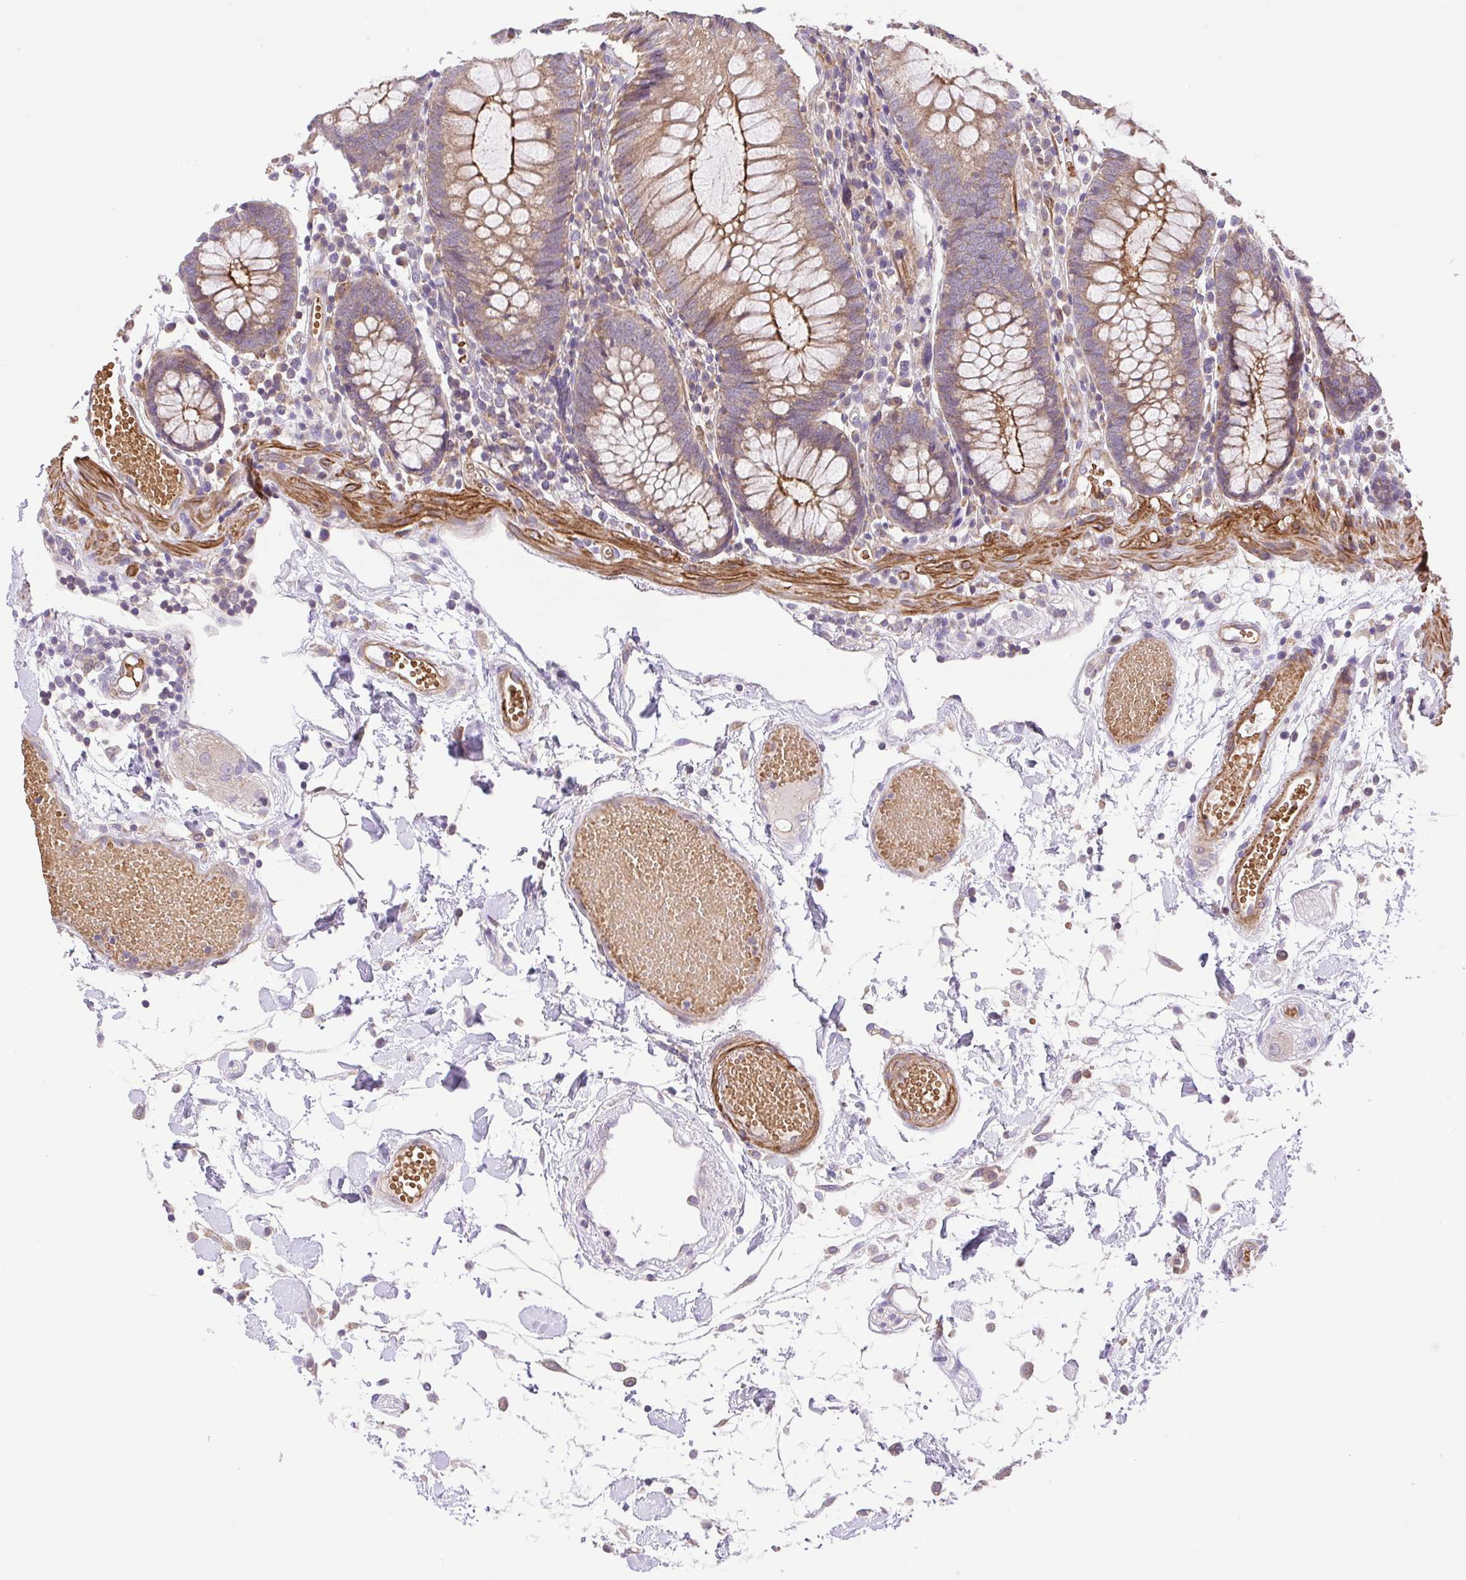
{"staining": {"intensity": "moderate", "quantity": ">75%", "location": "cytoplasmic/membranous"}, "tissue": "colon", "cell_type": "Endothelial cells", "image_type": "normal", "snomed": [{"axis": "morphology", "description": "Normal tissue, NOS"}, {"axis": "morphology", "description": "Adenocarcinoma, NOS"}, {"axis": "topography", "description": "Colon"}], "caption": "Protein staining of normal colon reveals moderate cytoplasmic/membranous staining in about >75% of endothelial cells.", "gene": "IDE", "patient": {"sex": "male", "age": 83}}